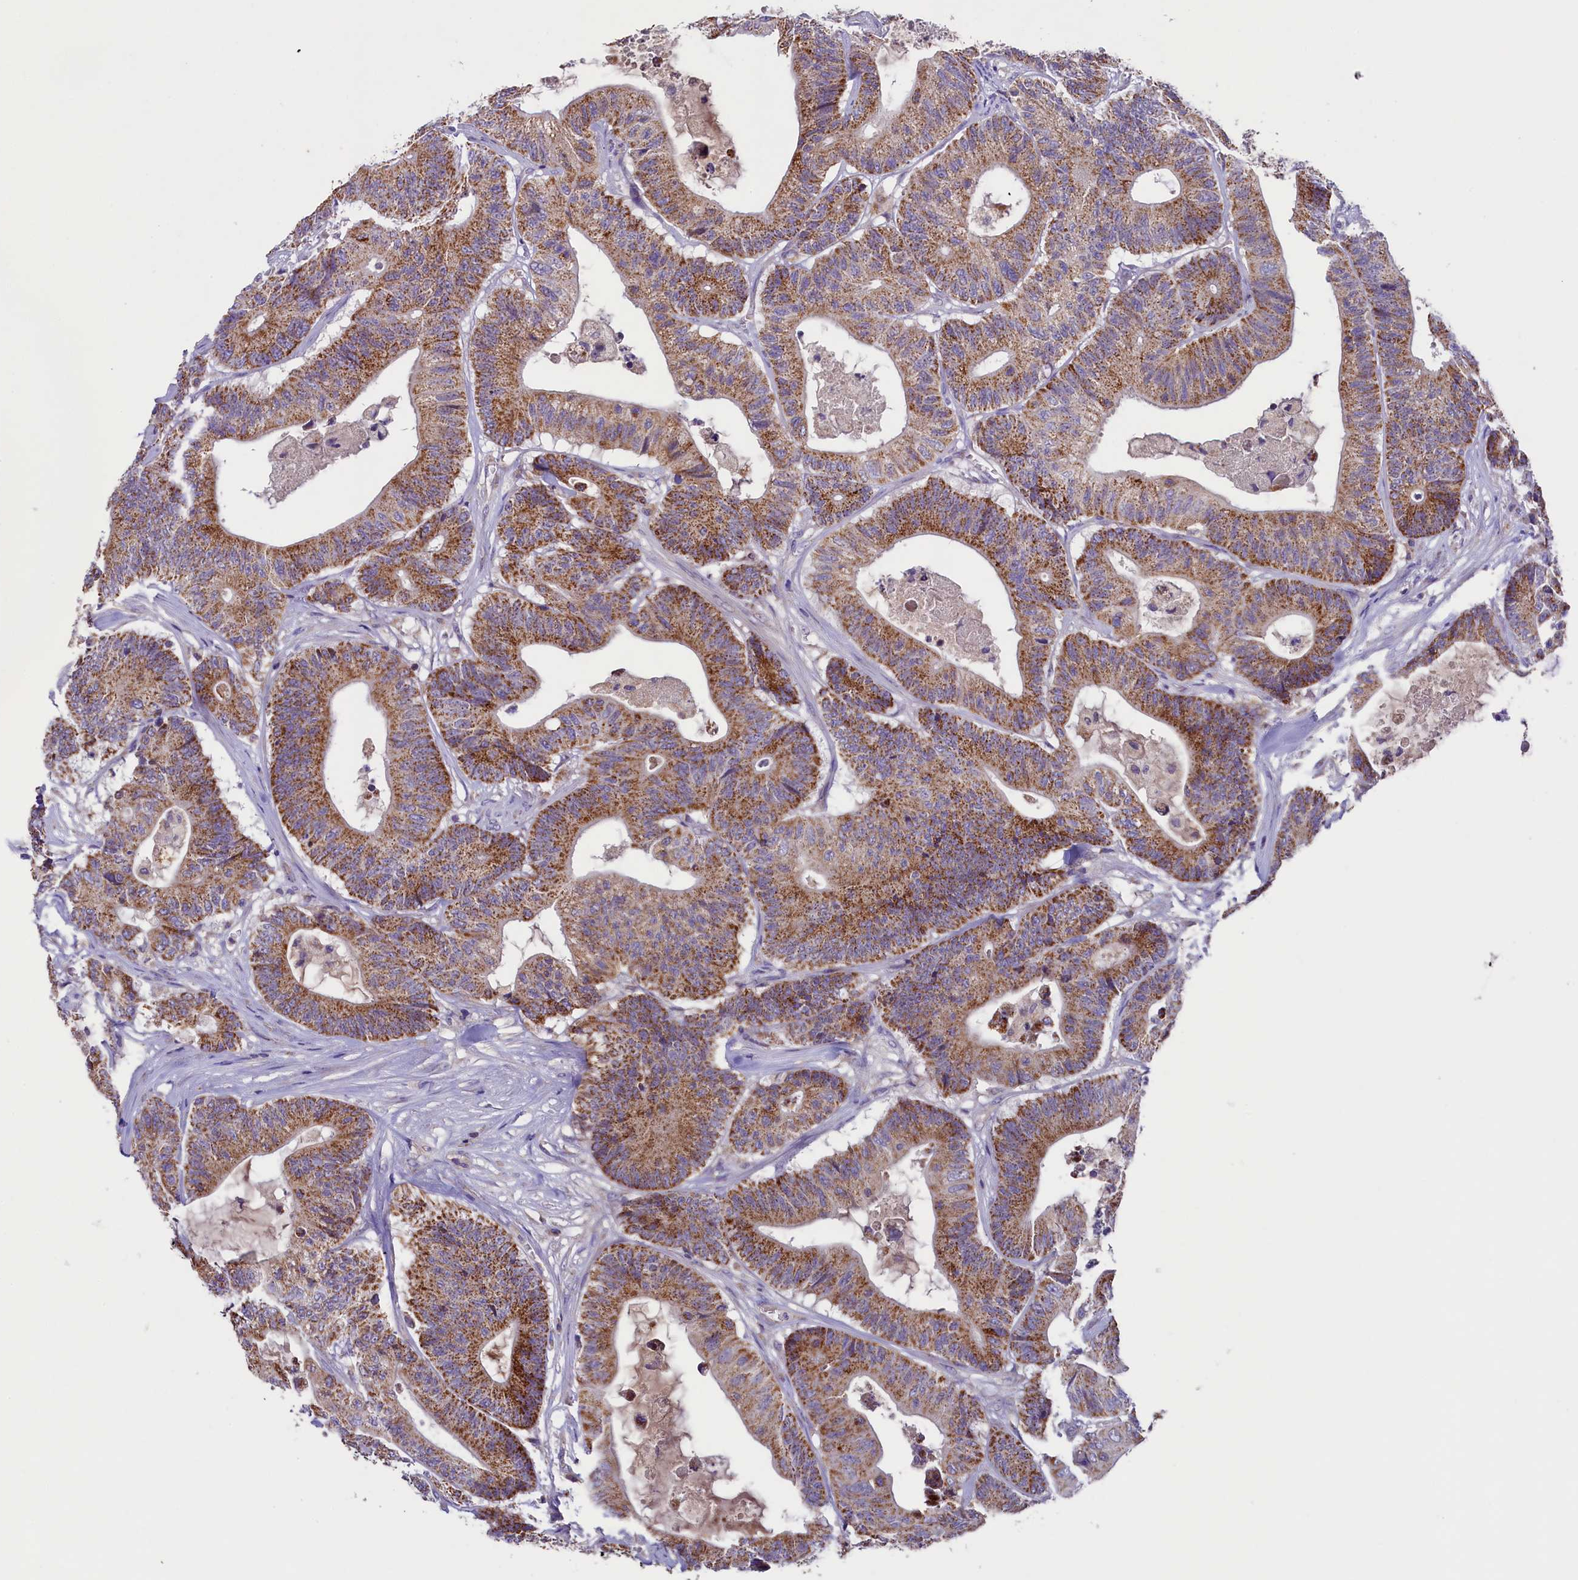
{"staining": {"intensity": "moderate", "quantity": ">75%", "location": "cytoplasmic/membranous"}, "tissue": "colorectal cancer", "cell_type": "Tumor cells", "image_type": "cancer", "snomed": [{"axis": "morphology", "description": "Adenocarcinoma, NOS"}, {"axis": "topography", "description": "Colon"}], "caption": "Adenocarcinoma (colorectal) stained with a protein marker demonstrates moderate staining in tumor cells.", "gene": "PMPCB", "patient": {"sex": "female", "age": 84}}